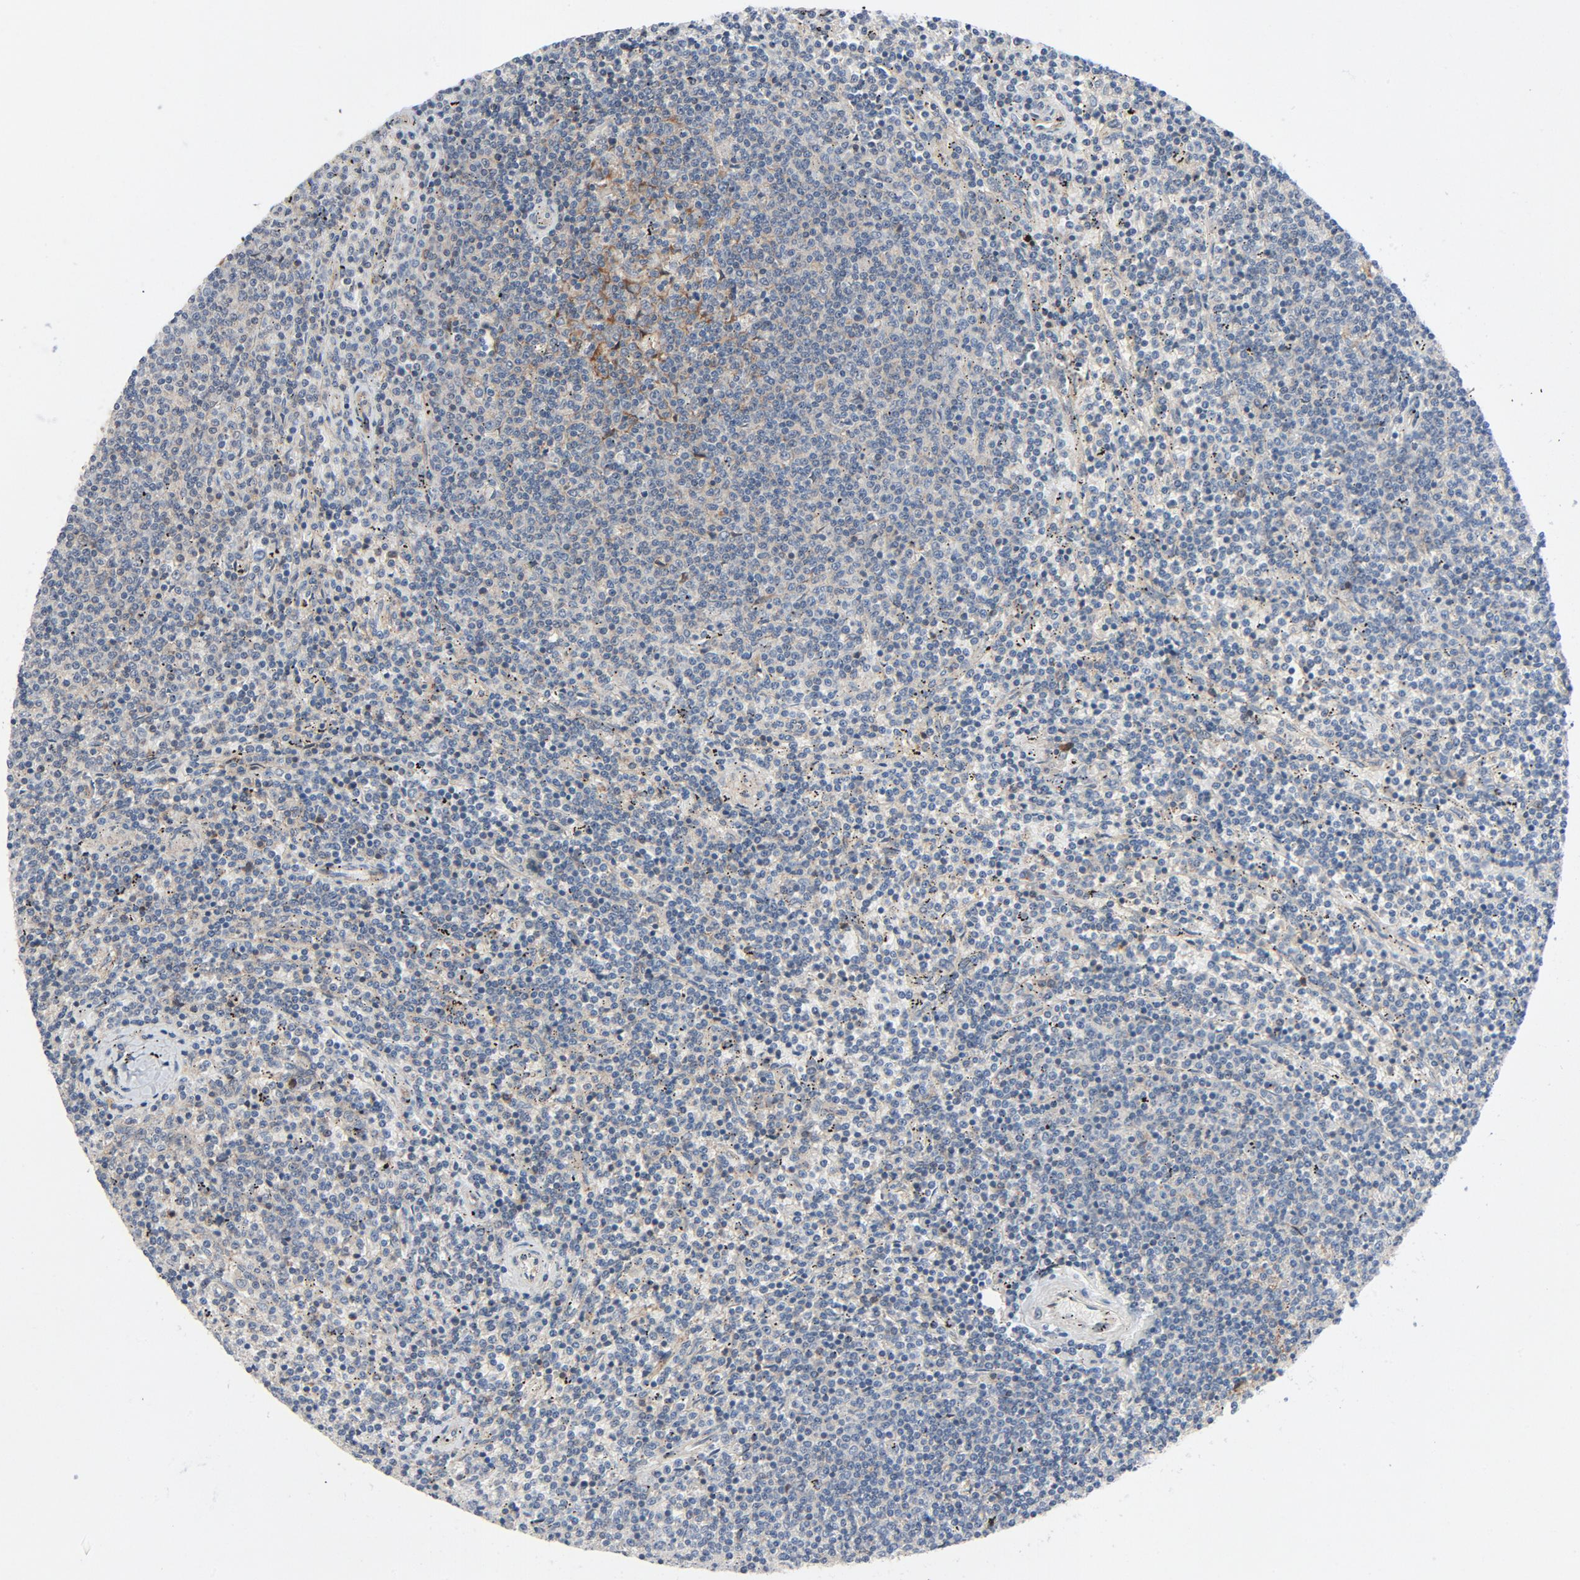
{"staining": {"intensity": "weak", "quantity": "25%-75%", "location": "cytoplasmic/membranous"}, "tissue": "lymphoma", "cell_type": "Tumor cells", "image_type": "cancer", "snomed": [{"axis": "morphology", "description": "Malignant lymphoma, non-Hodgkin's type, Low grade"}, {"axis": "topography", "description": "Spleen"}], "caption": "An IHC image of neoplastic tissue is shown. Protein staining in brown labels weak cytoplasmic/membranous positivity in low-grade malignant lymphoma, non-Hodgkin's type within tumor cells. (DAB IHC with brightfield microscopy, high magnification).", "gene": "TSG101", "patient": {"sex": "female", "age": 50}}